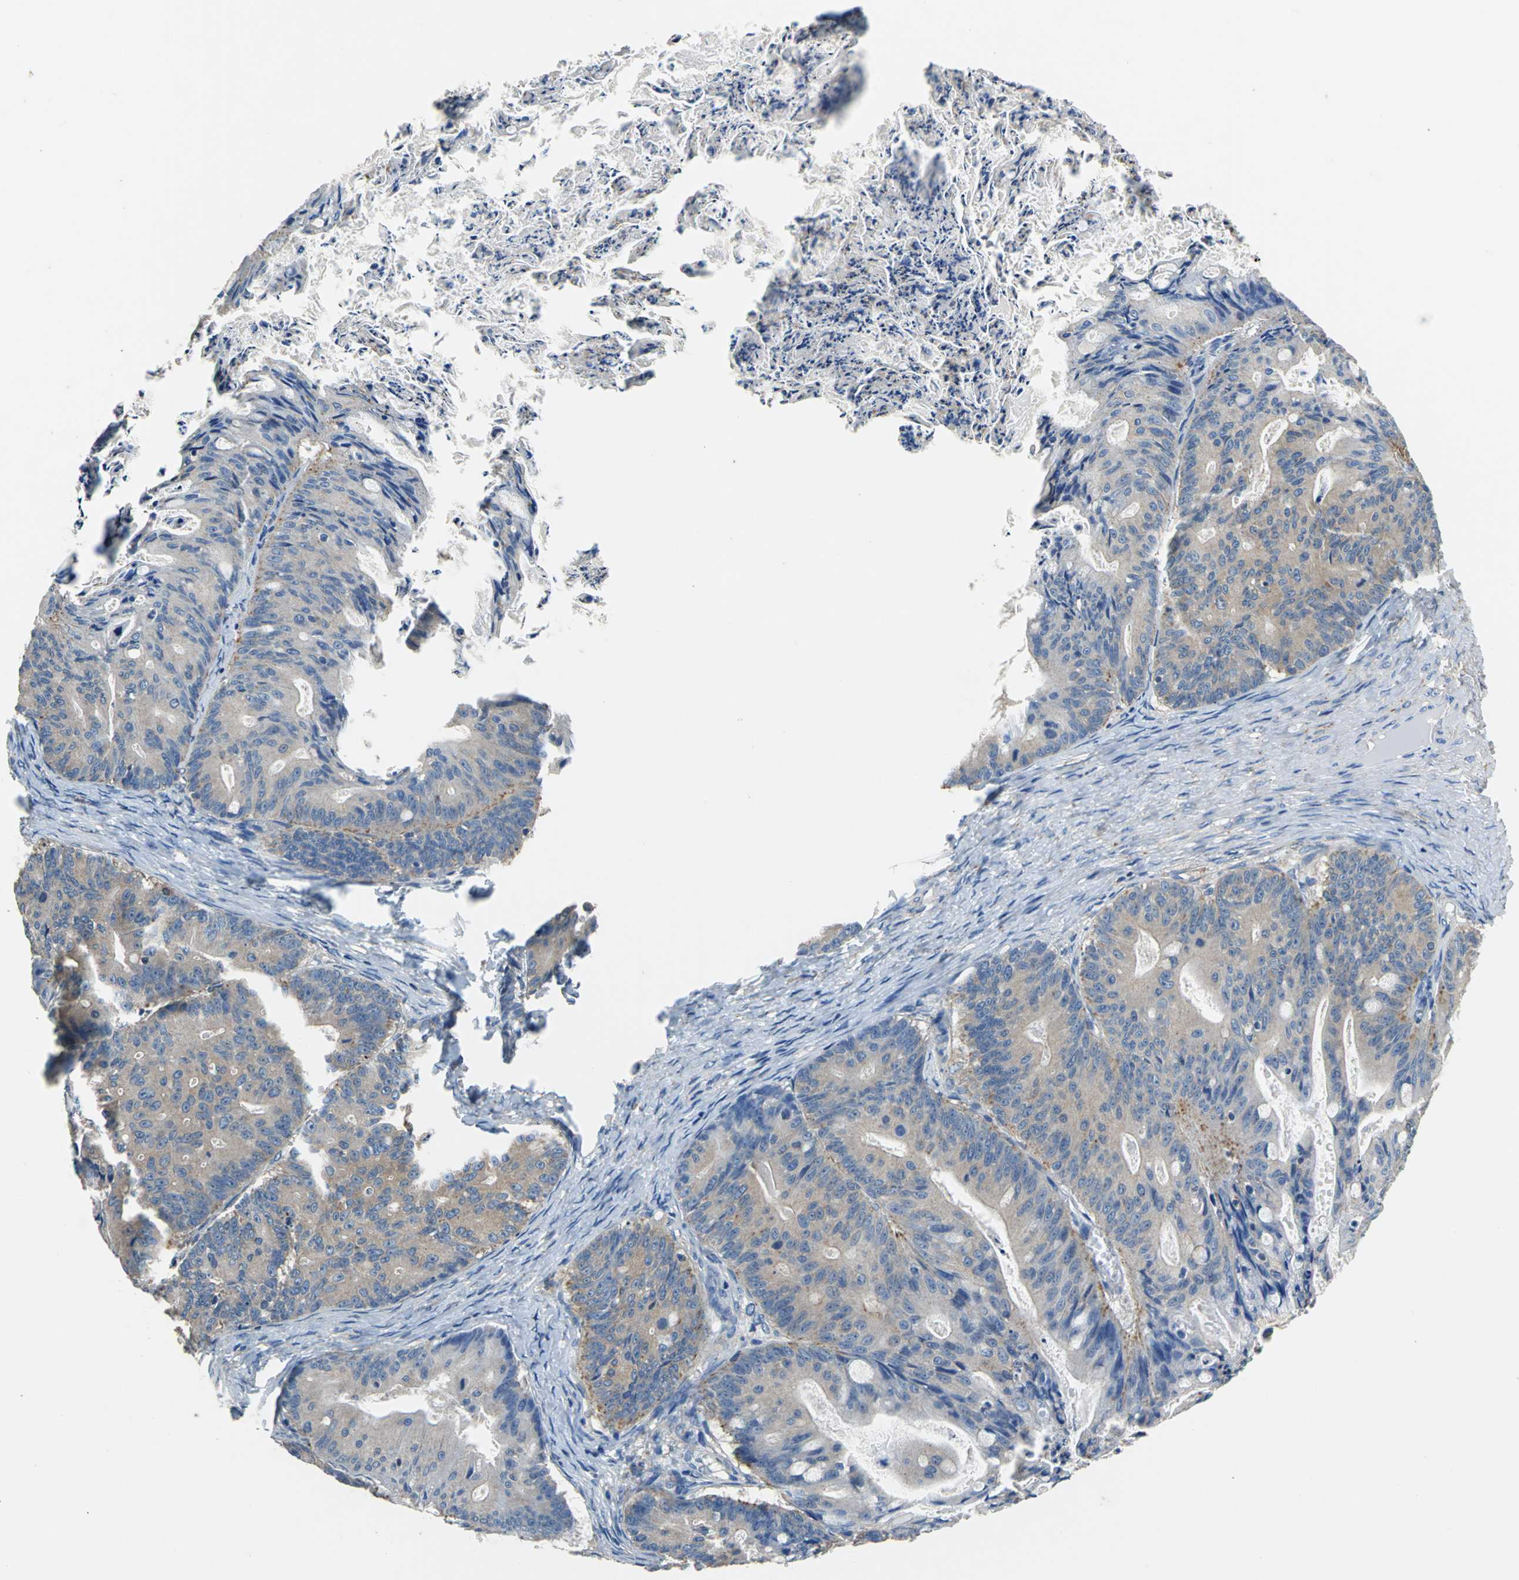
{"staining": {"intensity": "weak", "quantity": ">75%", "location": "cytoplasmic/membranous"}, "tissue": "ovarian cancer", "cell_type": "Tumor cells", "image_type": "cancer", "snomed": [{"axis": "morphology", "description": "Cystadenocarcinoma, mucinous, NOS"}, {"axis": "topography", "description": "Ovary"}], "caption": "Weak cytoplasmic/membranous staining is identified in about >75% of tumor cells in mucinous cystadenocarcinoma (ovarian).", "gene": "PRKCA", "patient": {"sex": "female", "age": 36}}